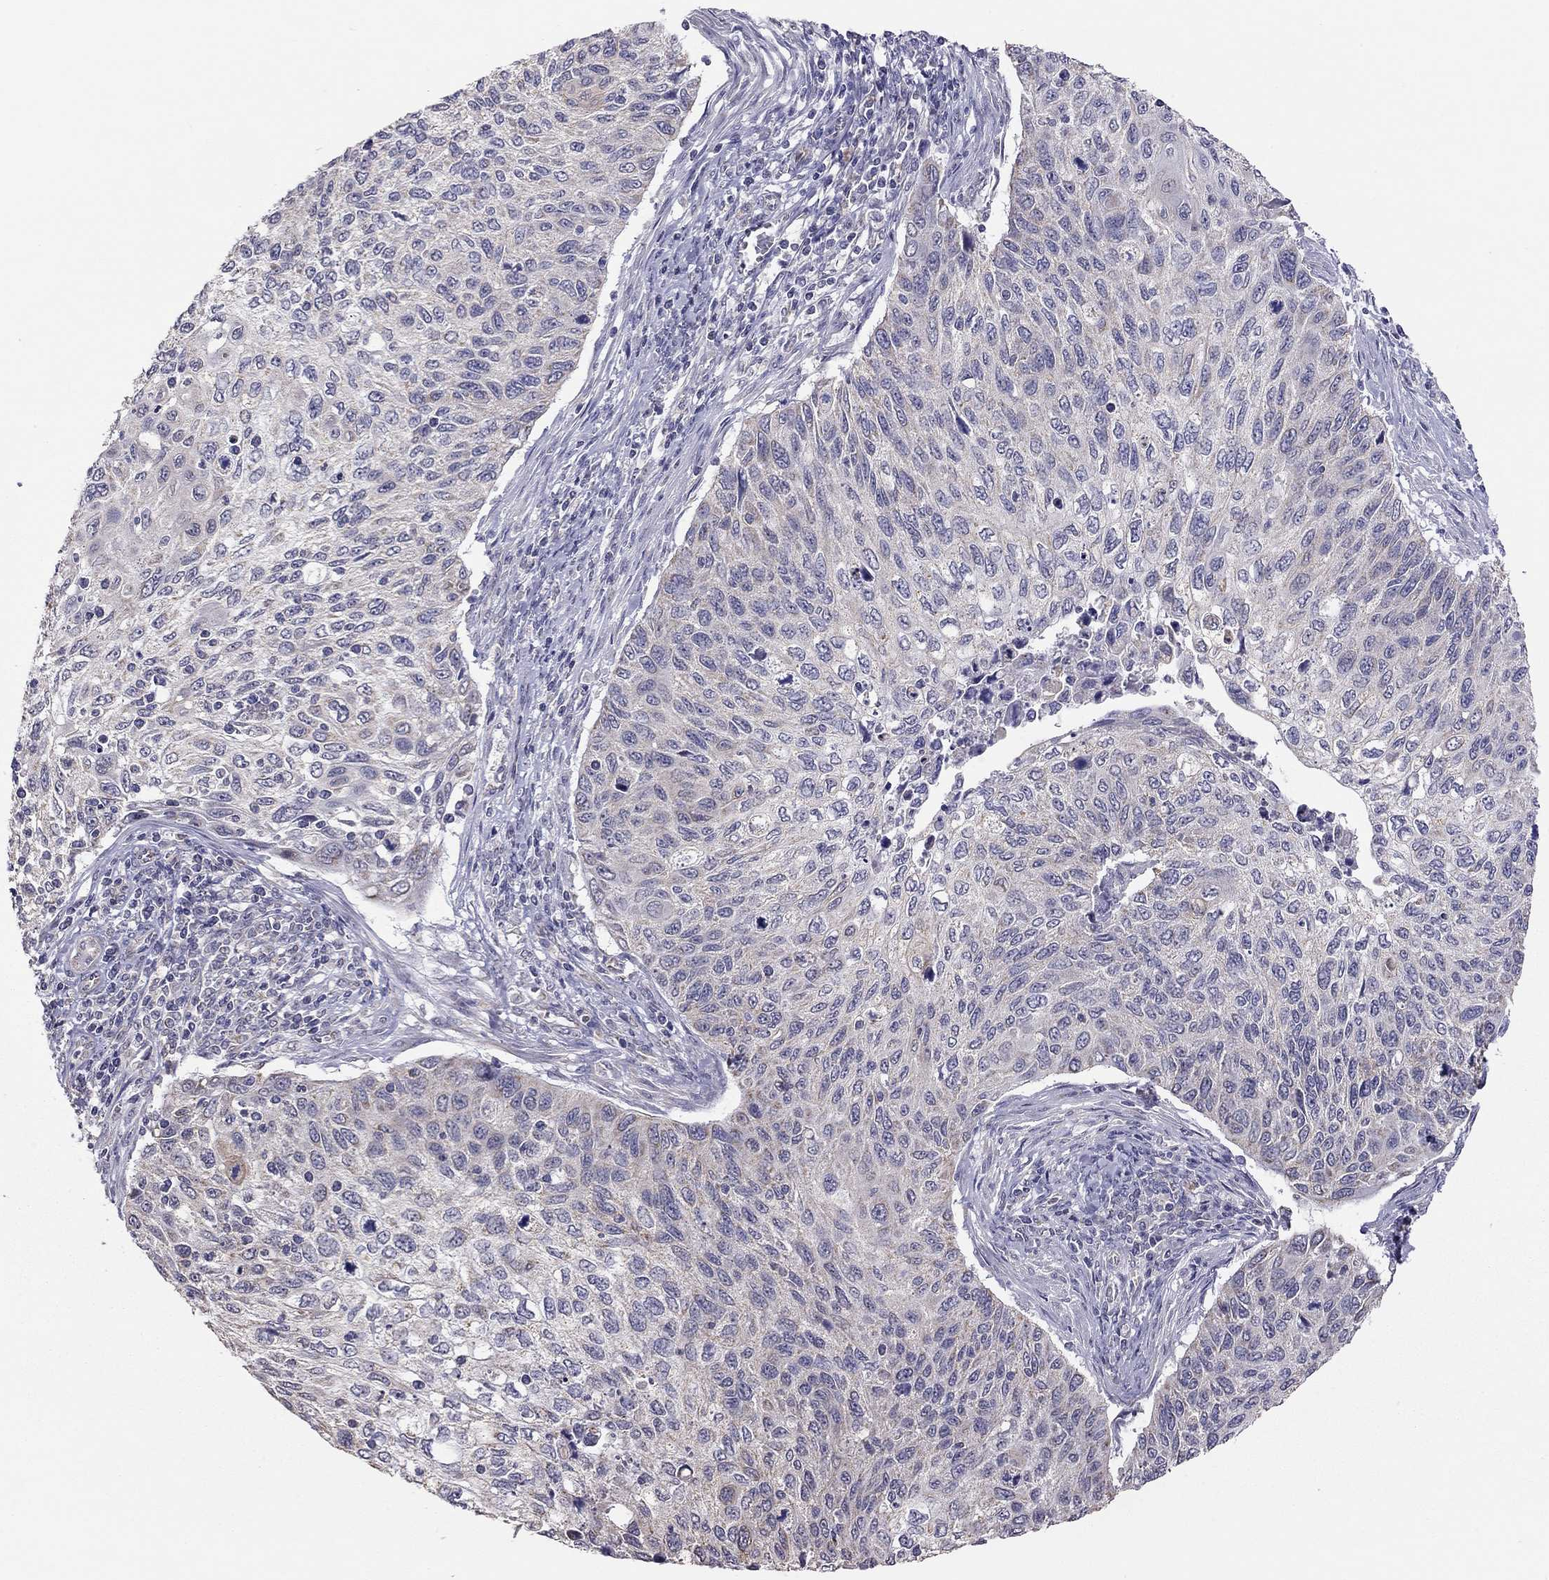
{"staining": {"intensity": "negative", "quantity": "none", "location": "none"}, "tissue": "cervical cancer", "cell_type": "Tumor cells", "image_type": "cancer", "snomed": [{"axis": "morphology", "description": "Squamous cell carcinoma, NOS"}, {"axis": "topography", "description": "Cervix"}], "caption": "Photomicrograph shows no protein staining in tumor cells of squamous cell carcinoma (cervical) tissue.", "gene": "LRIT3", "patient": {"sex": "female", "age": 70}}